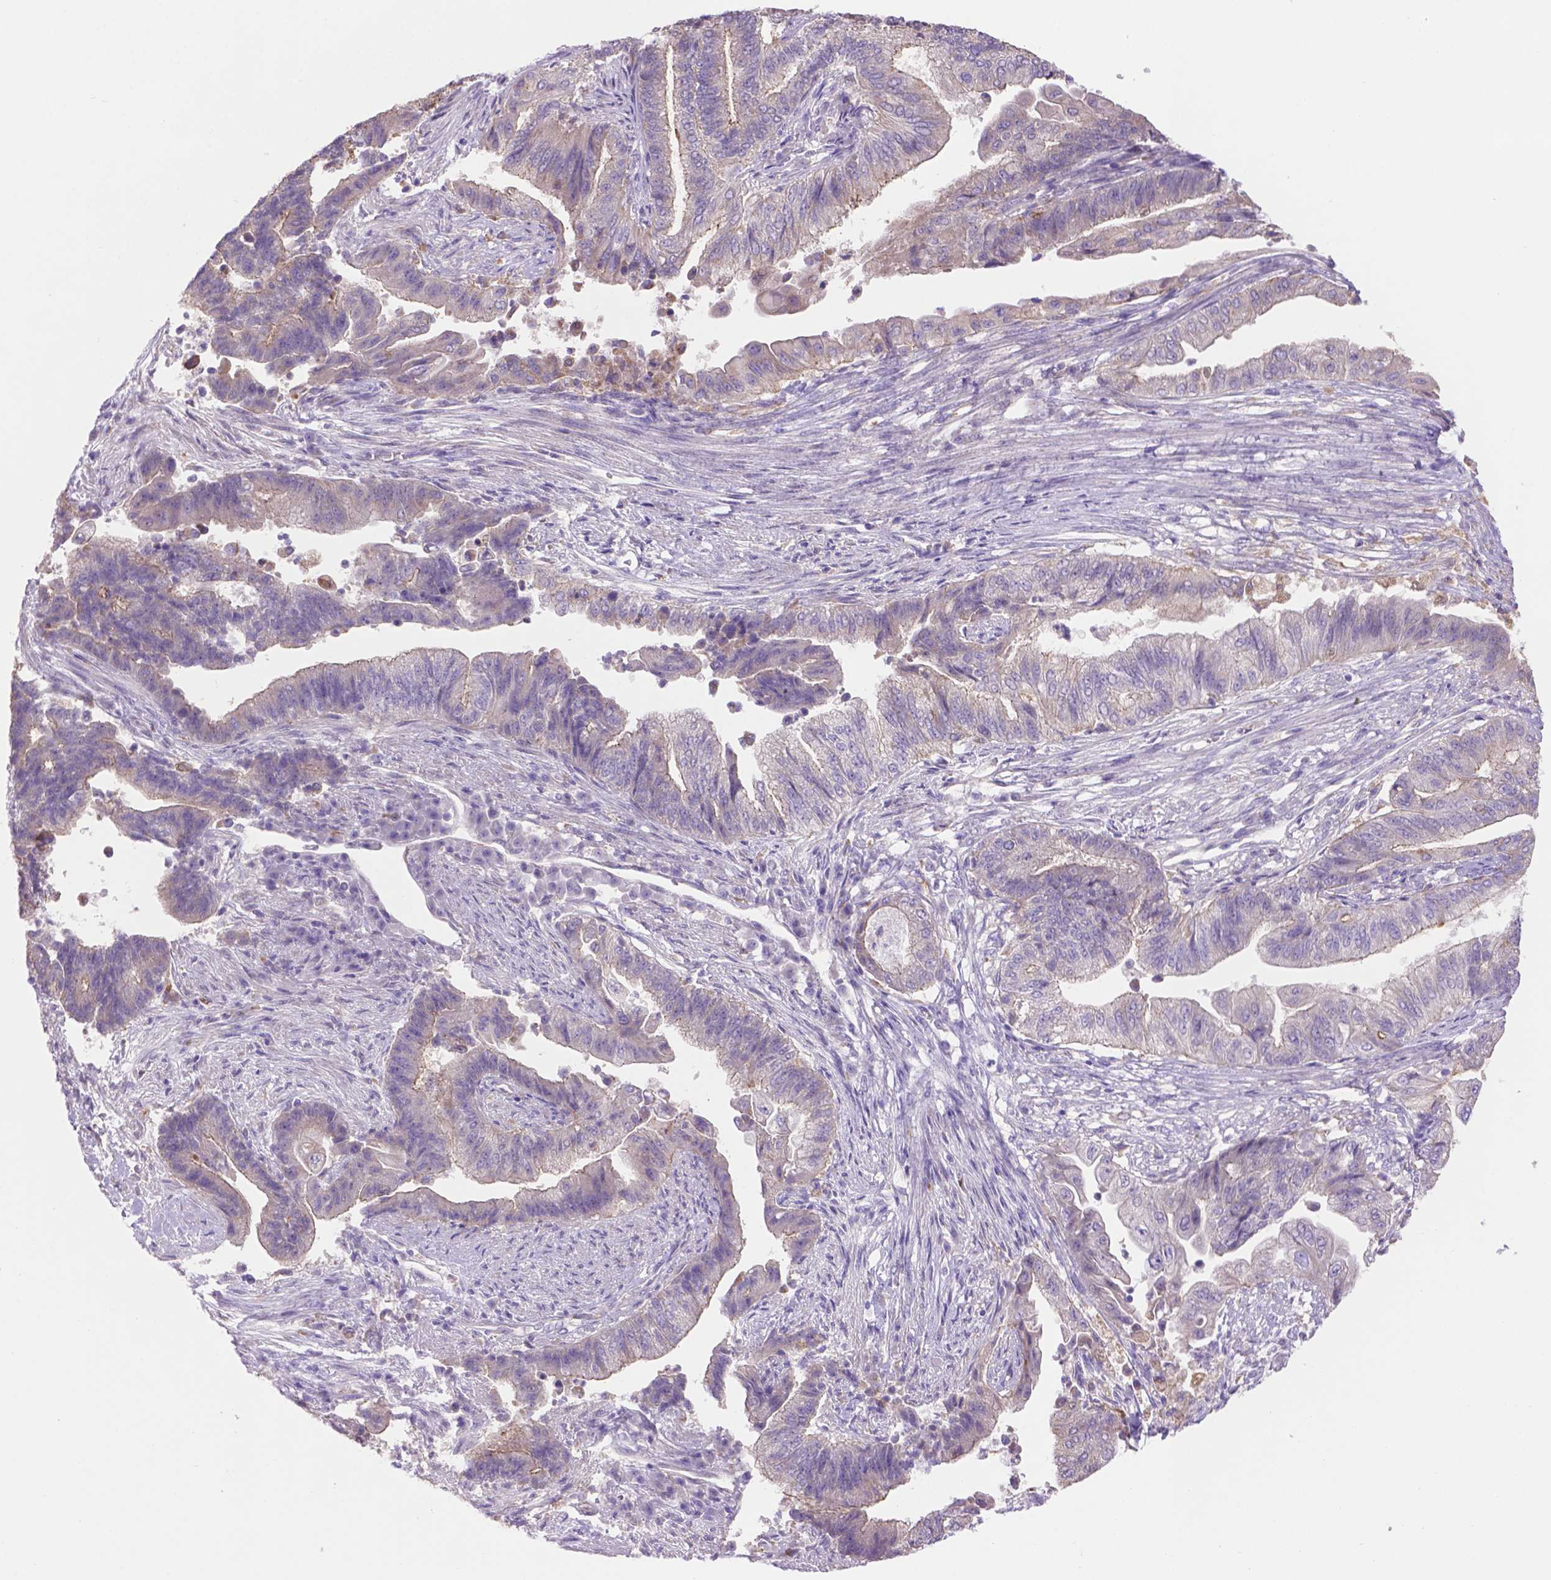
{"staining": {"intensity": "weak", "quantity": "<25%", "location": "cytoplasmic/membranous"}, "tissue": "endometrial cancer", "cell_type": "Tumor cells", "image_type": "cancer", "snomed": [{"axis": "morphology", "description": "Adenocarcinoma, NOS"}, {"axis": "topography", "description": "Uterus"}, {"axis": "topography", "description": "Endometrium"}], "caption": "IHC of human endometrial adenocarcinoma shows no positivity in tumor cells.", "gene": "CDH7", "patient": {"sex": "female", "age": 54}}